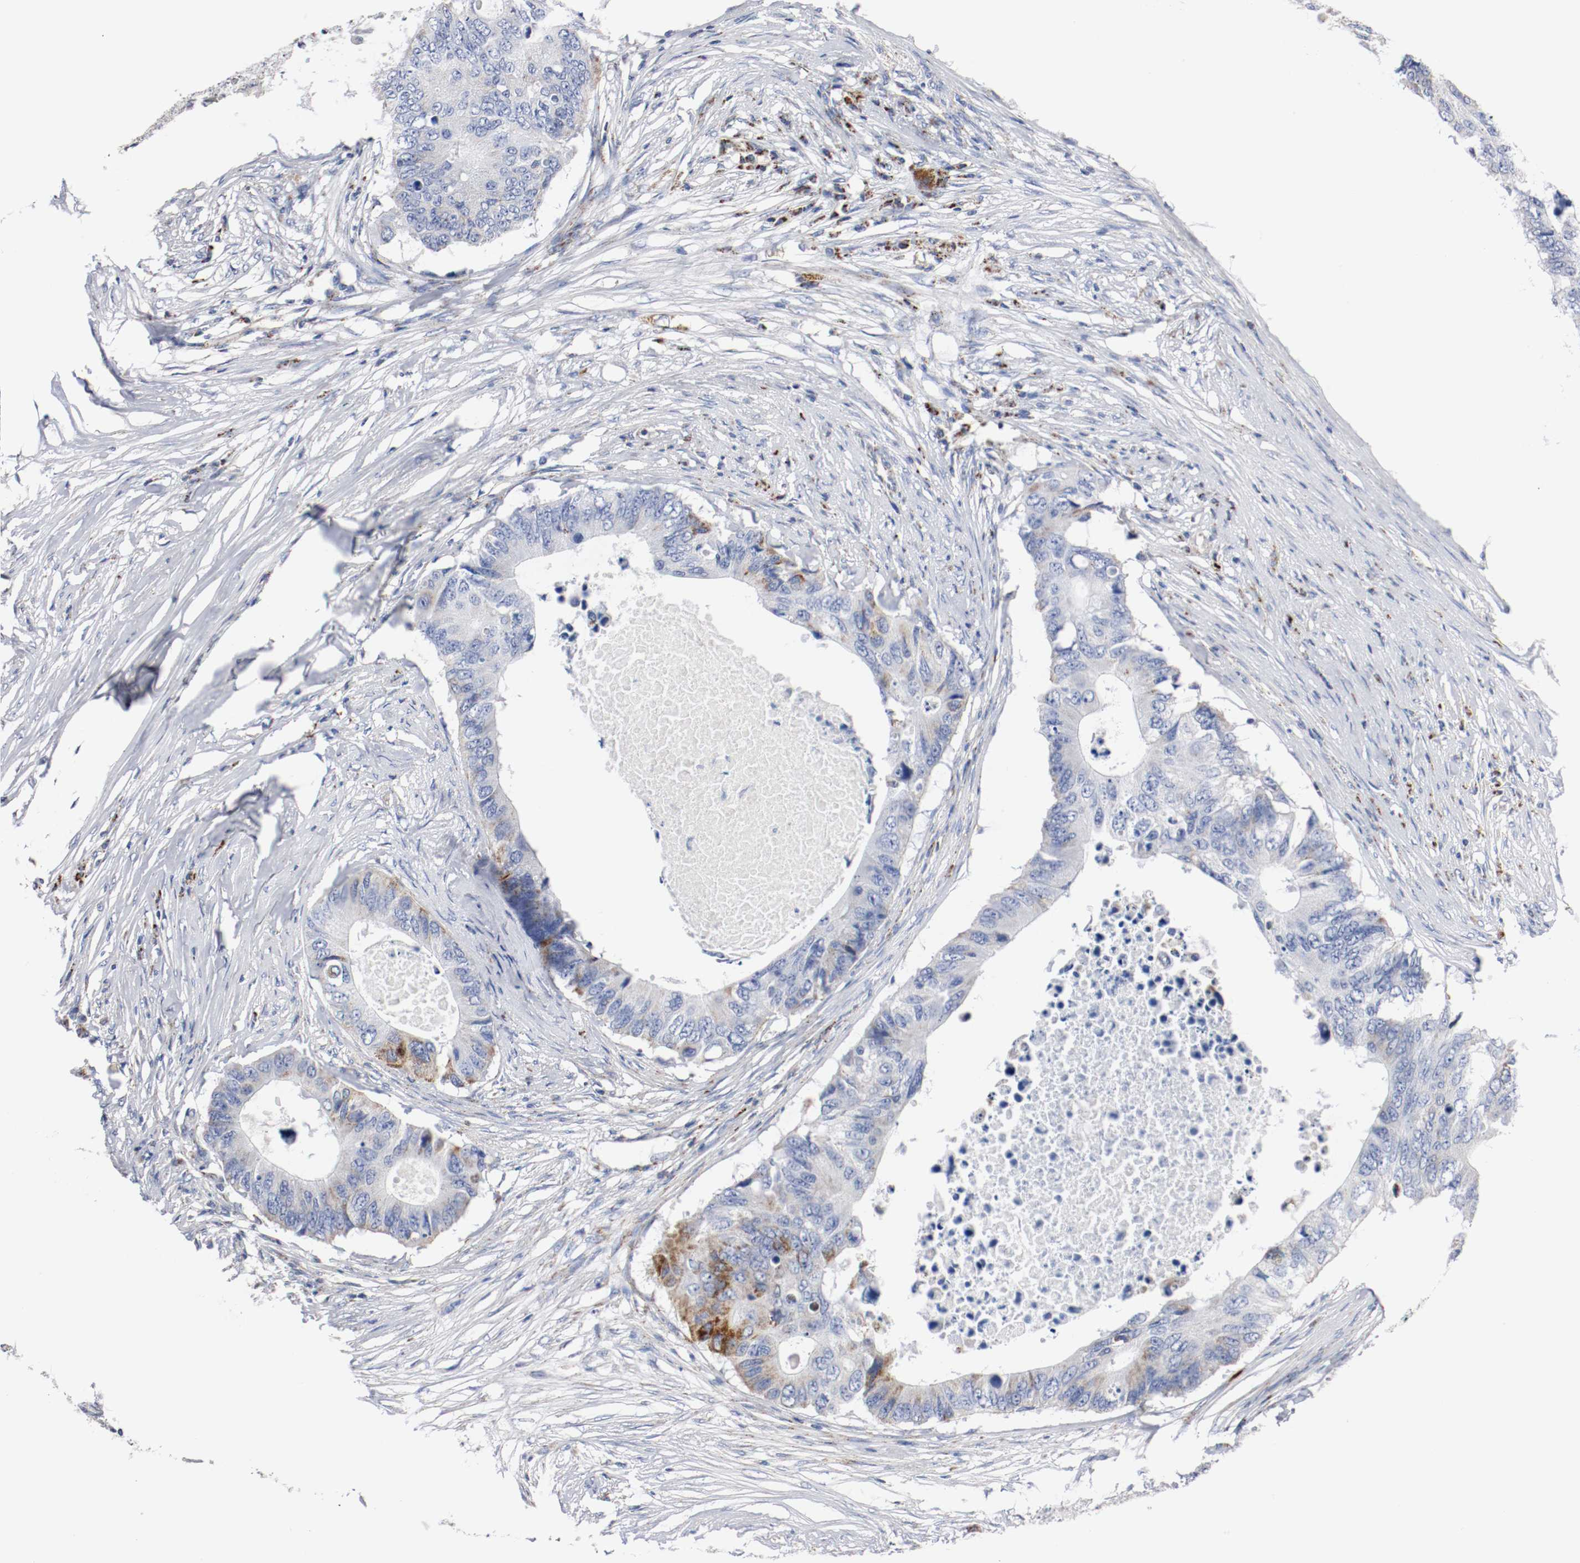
{"staining": {"intensity": "moderate", "quantity": "<25%", "location": "cytoplasmic/membranous"}, "tissue": "colorectal cancer", "cell_type": "Tumor cells", "image_type": "cancer", "snomed": [{"axis": "morphology", "description": "Adenocarcinoma, NOS"}, {"axis": "topography", "description": "Colon"}], "caption": "Moderate cytoplasmic/membranous expression is seen in approximately <25% of tumor cells in colorectal cancer.", "gene": "TUBD1", "patient": {"sex": "male", "age": 71}}